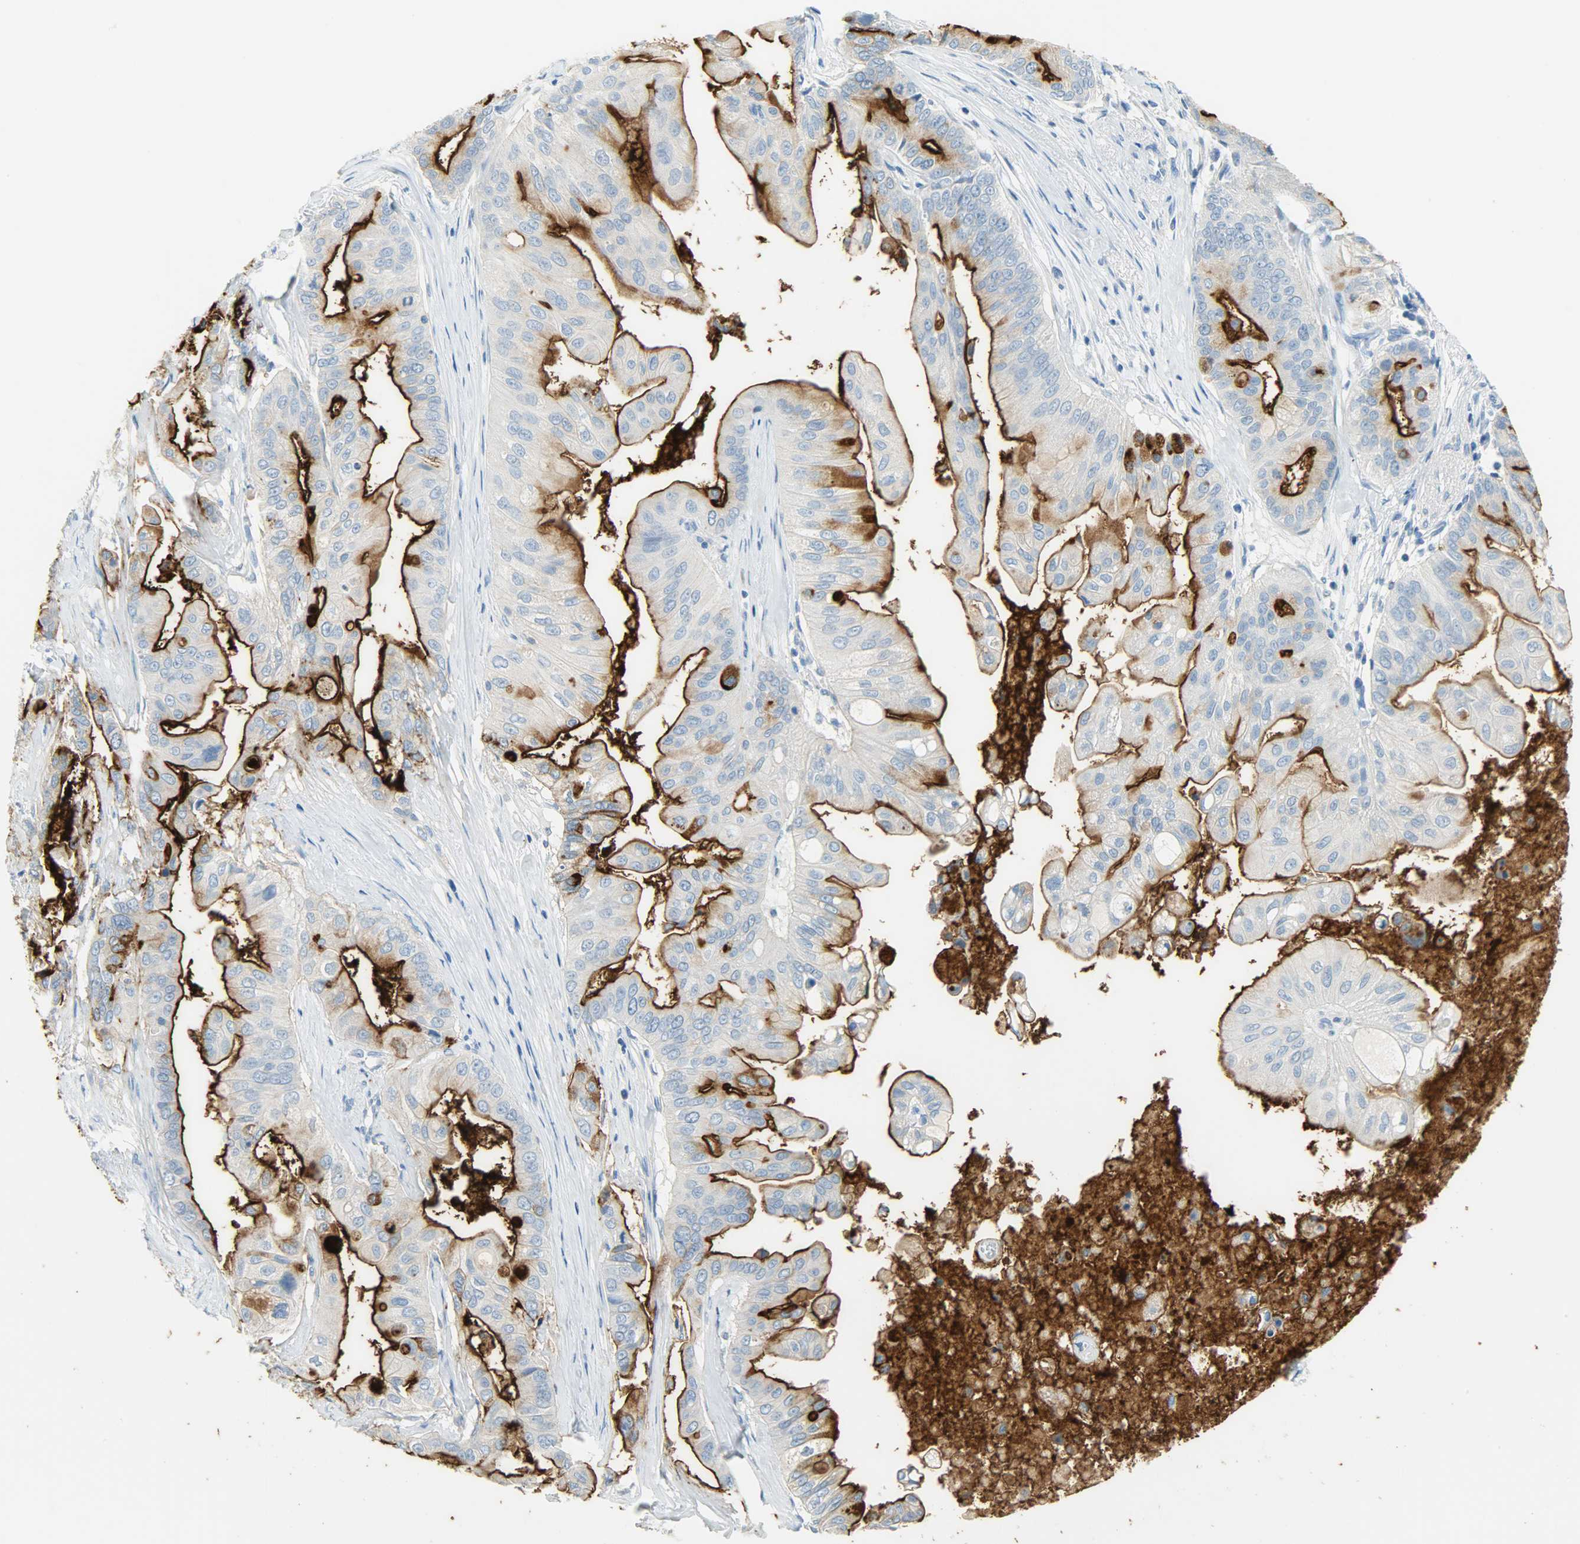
{"staining": {"intensity": "strong", "quantity": ">75%", "location": "cytoplasmic/membranous"}, "tissue": "pancreatic cancer", "cell_type": "Tumor cells", "image_type": "cancer", "snomed": [{"axis": "morphology", "description": "Adenocarcinoma, NOS"}, {"axis": "topography", "description": "Pancreas"}], "caption": "IHC histopathology image of pancreatic cancer stained for a protein (brown), which reveals high levels of strong cytoplasmic/membranous staining in about >75% of tumor cells.", "gene": "PROM1", "patient": {"sex": "female", "age": 75}}